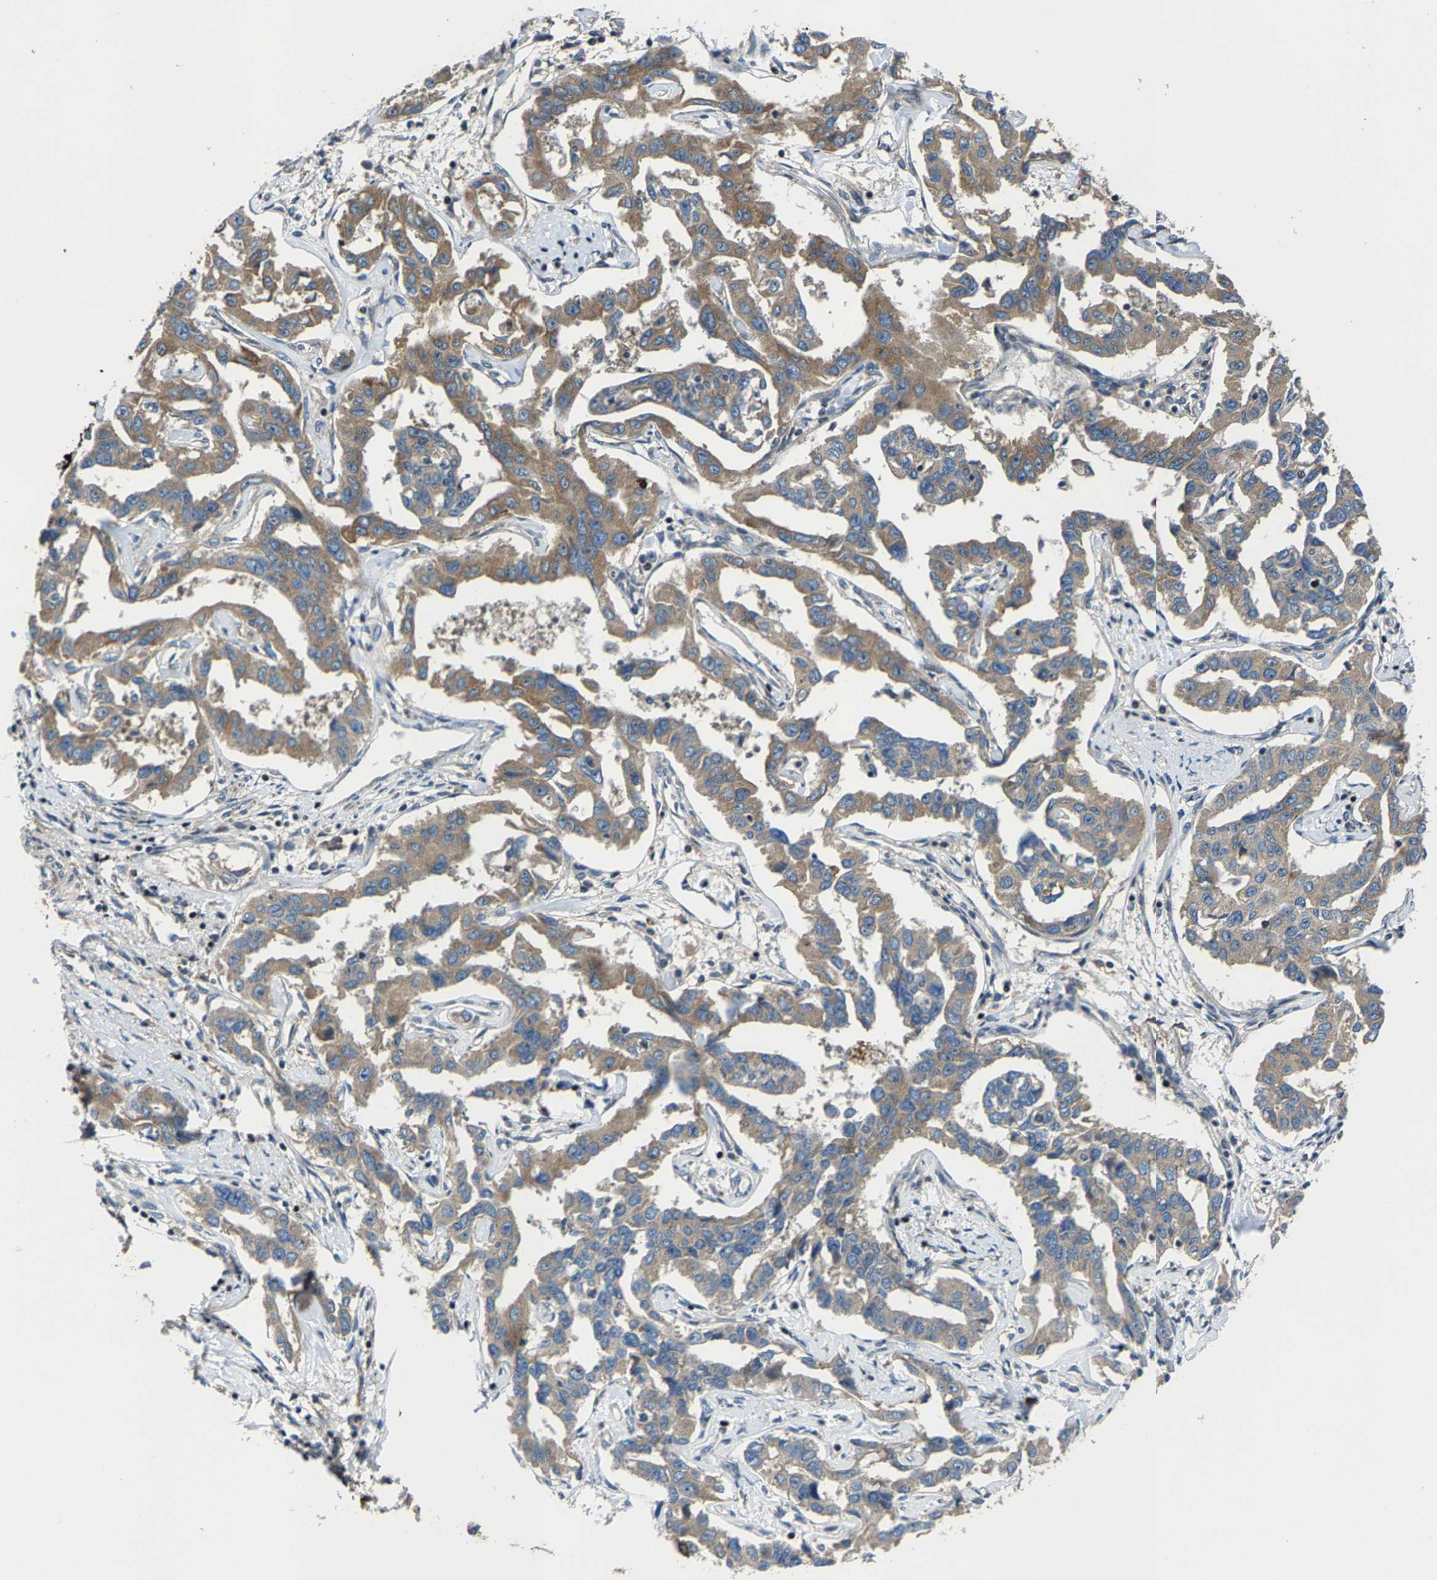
{"staining": {"intensity": "moderate", "quantity": ">75%", "location": "cytoplasmic/membranous"}, "tissue": "liver cancer", "cell_type": "Tumor cells", "image_type": "cancer", "snomed": [{"axis": "morphology", "description": "Cholangiocarcinoma"}, {"axis": "topography", "description": "Liver"}], "caption": "Protein staining demonstrates moderate cytoplasmic/membranous staining in approximately >75% of tumor cells in liver cholangiocarcinoma.", "gene": "AGBL3", "patient": {"sex": "male", "age": 59}}